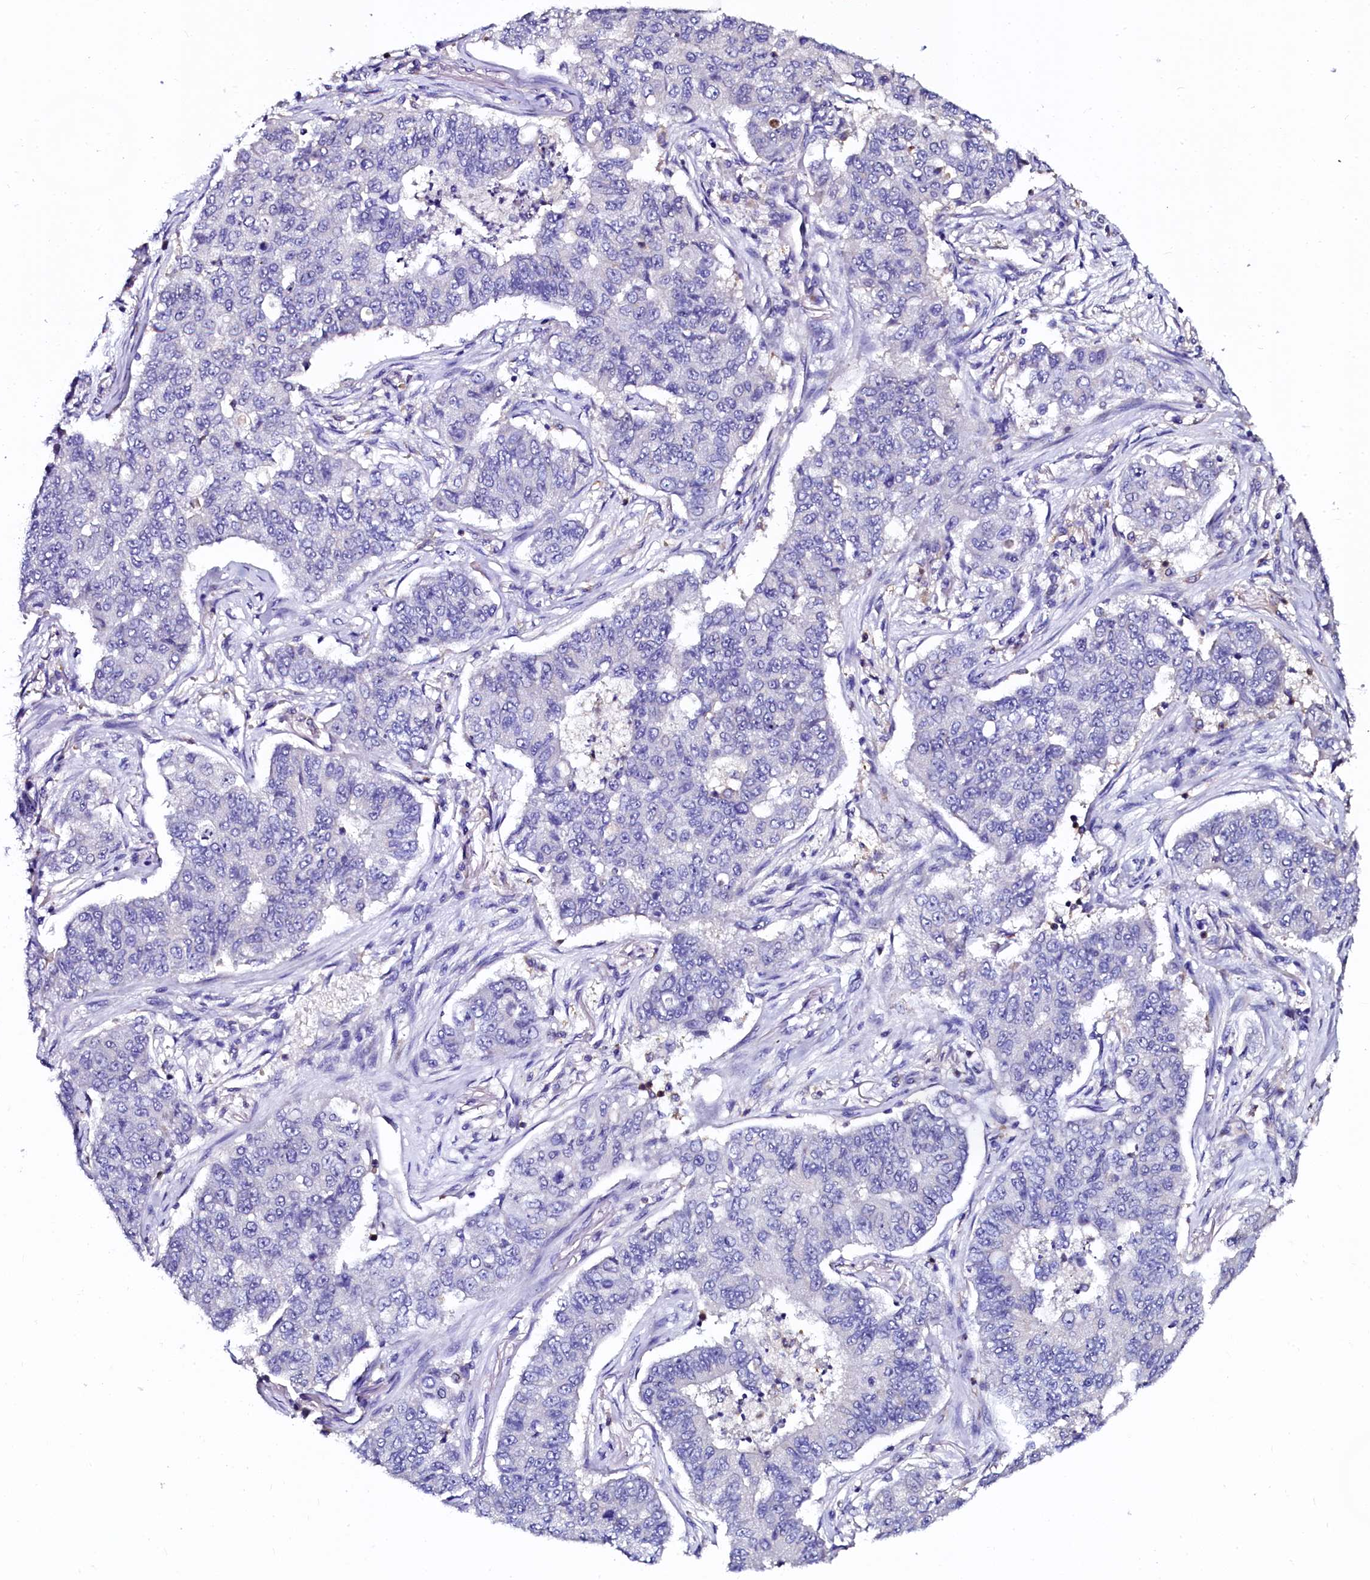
{"staining": {"intensity": "negative", "quantity": "none", "location": "none"}, "tissue": "lung cancer", "cell_type": "Tumor cells", "image_type": "cancer", "snomed": [{"axis": "morphology", "description": "Squamous cell carcinoma, NOS"}, {"axis": "topography", "description": "Lung"}], "caption": "IHC micrograph of neoplastic tissue: human lung cancer stained with DAB (3,3'-diaminobenzidine) exhibits no significant protein expression in tumor cells. (IHC, brightfield microscopy, high magnification).", "gene": "OTOL1", "patient": {"sex": "male", "age": 74}}